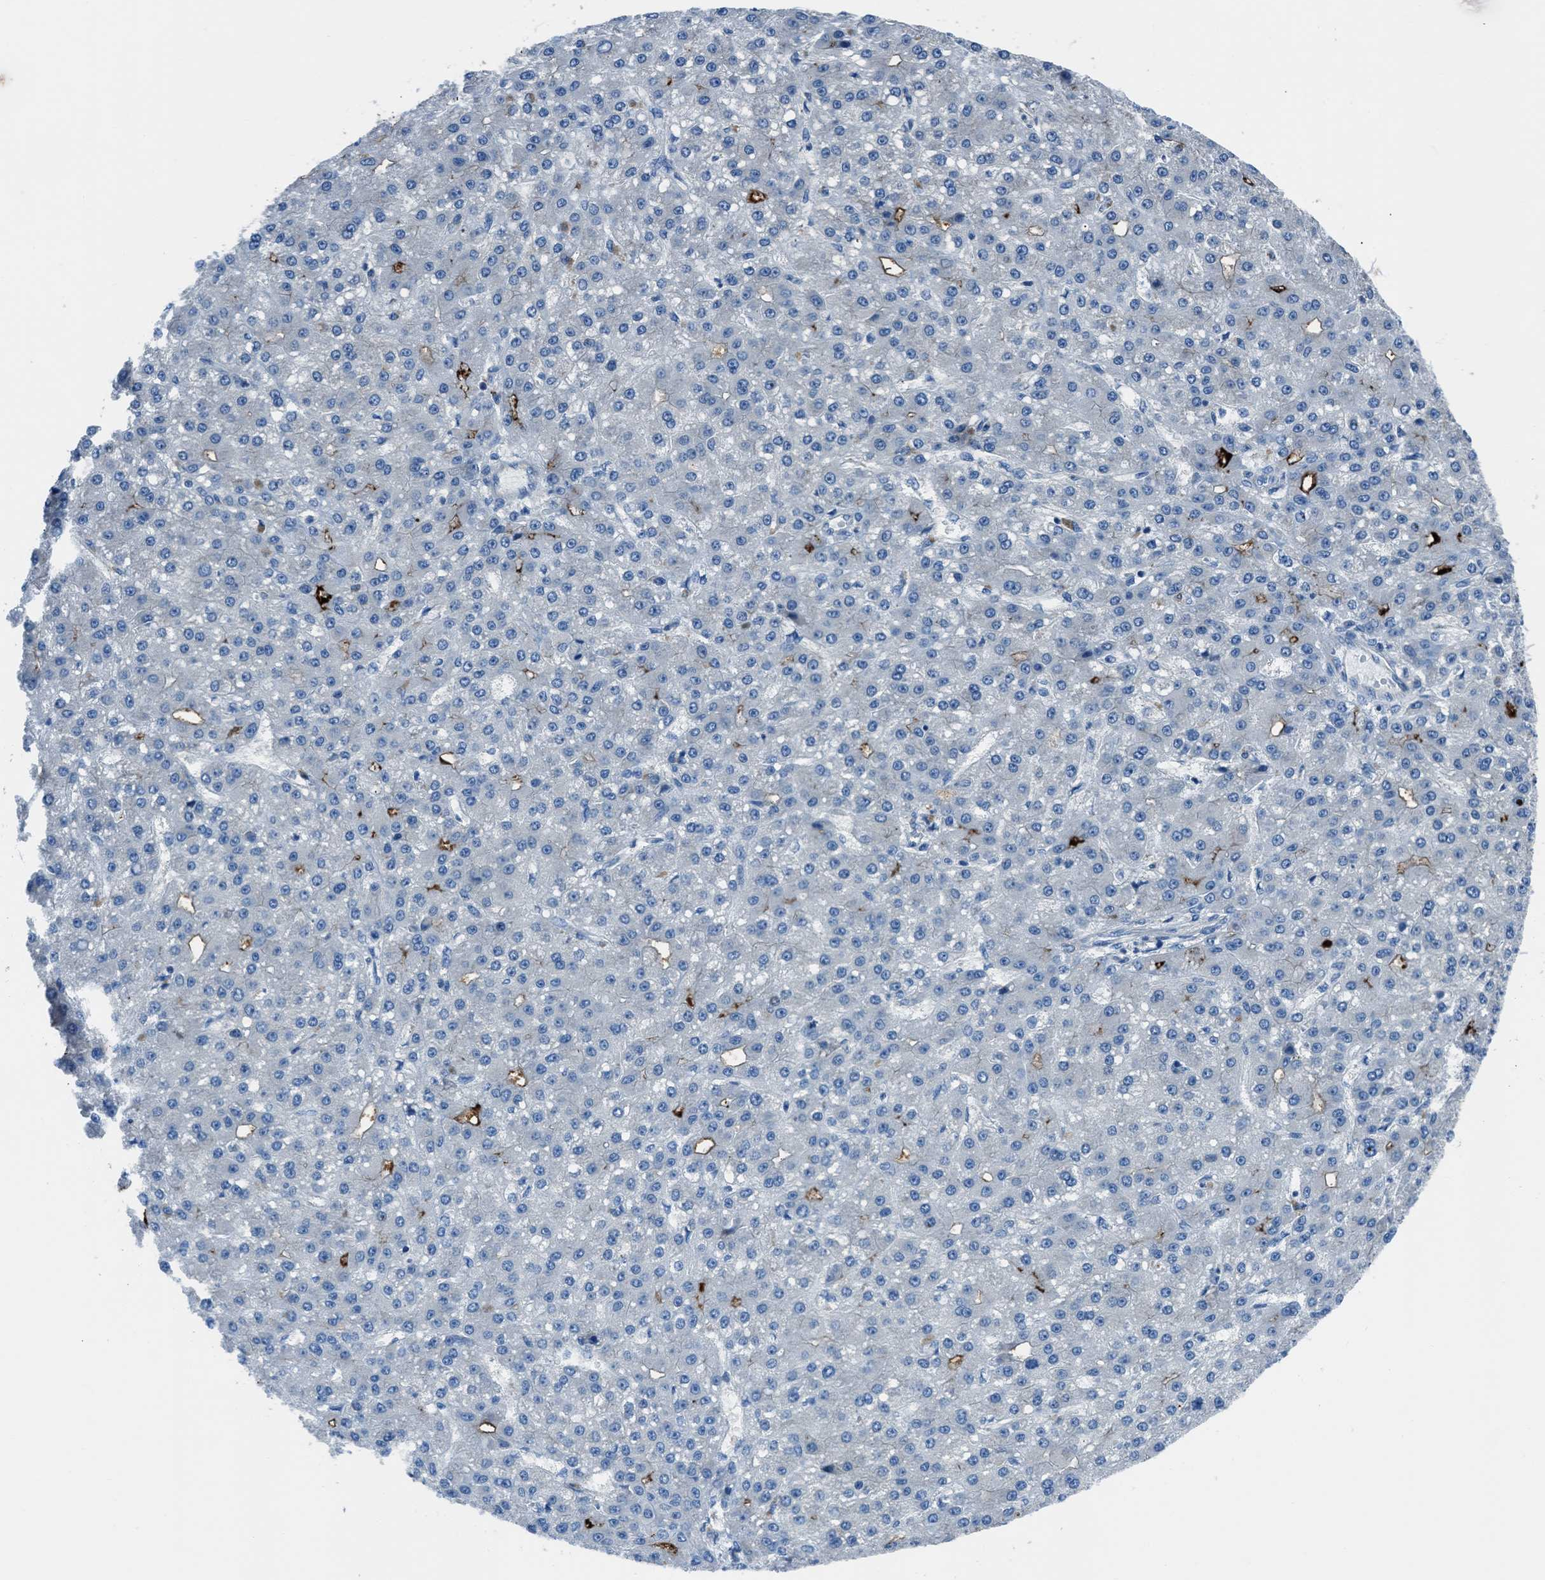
{"staining": {"intensity": "negative", "quantity": "none", "location": "none"}, "tissue": "liver cancer", "cell_type": "Tumor cells", "image_type": "cancer", "snomed": [{"axis": "morphology", "description": "Carcinoma, Hepatocellular, NOS"}, {"axis": "topography", "description": "Liver"}], "caption": "Human liver cancer (hepatocellular carcinoma) stained for a protein using immunohistochemistry (IHC) demonstrates no expression in tumor cells.", "gene": "SLC38A6", "patient": {"sex": "male", "age": 67}}